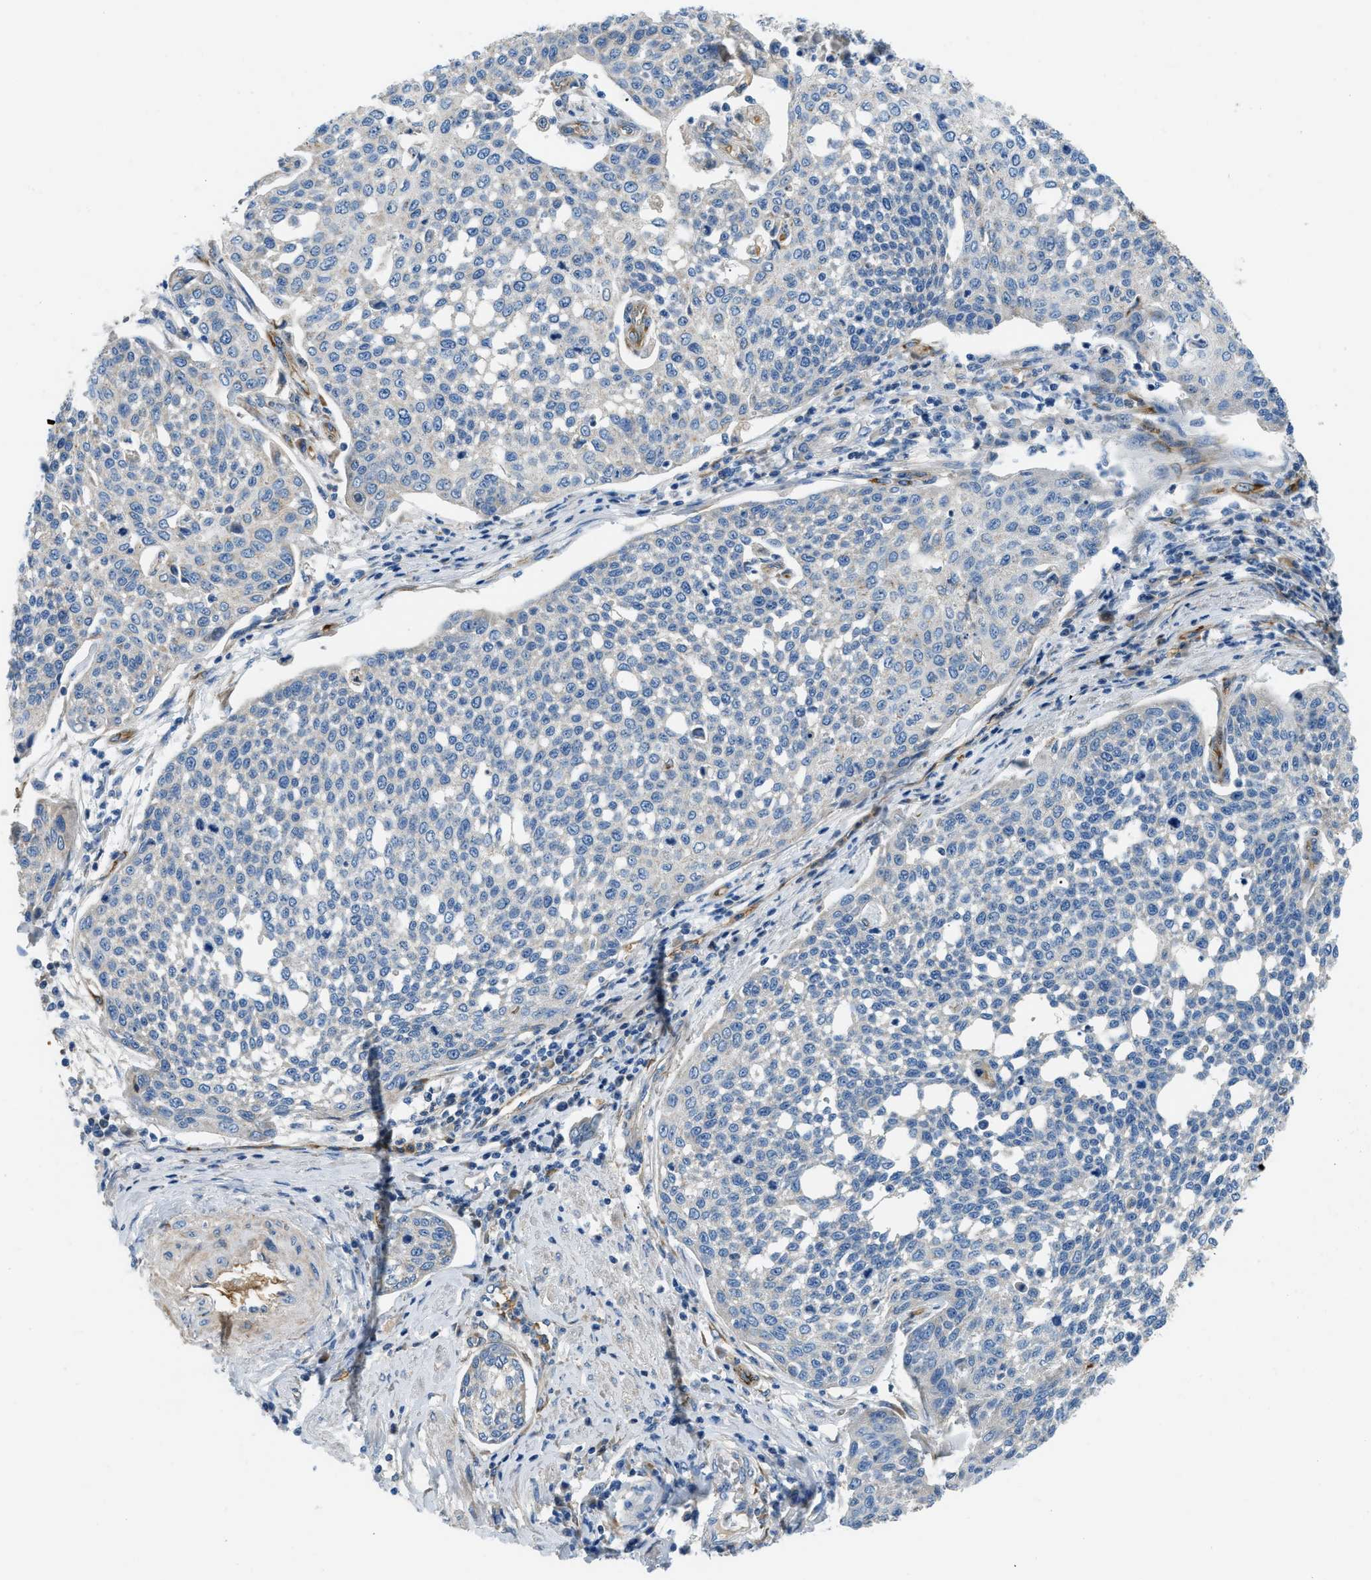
{"staining": {"intensity": "negative", "quantity": "none", "location": "none"}, "tissue": "cervical cancer", "cell_type": "Tumor cells", "image_type": "cancer", "snomed": [{"axis": "morphology", "description": "Squamous cell carcinoma, NOS"}, {"axis": "topography", "description": "Cervix"}], "caption": "A micrograph of squamous cell carcinoma (cervical) stained for a protein displays no brown staining in tumor cells.", "gene": "COL15A1", "patient": {"sex": "female", "age": 34}}